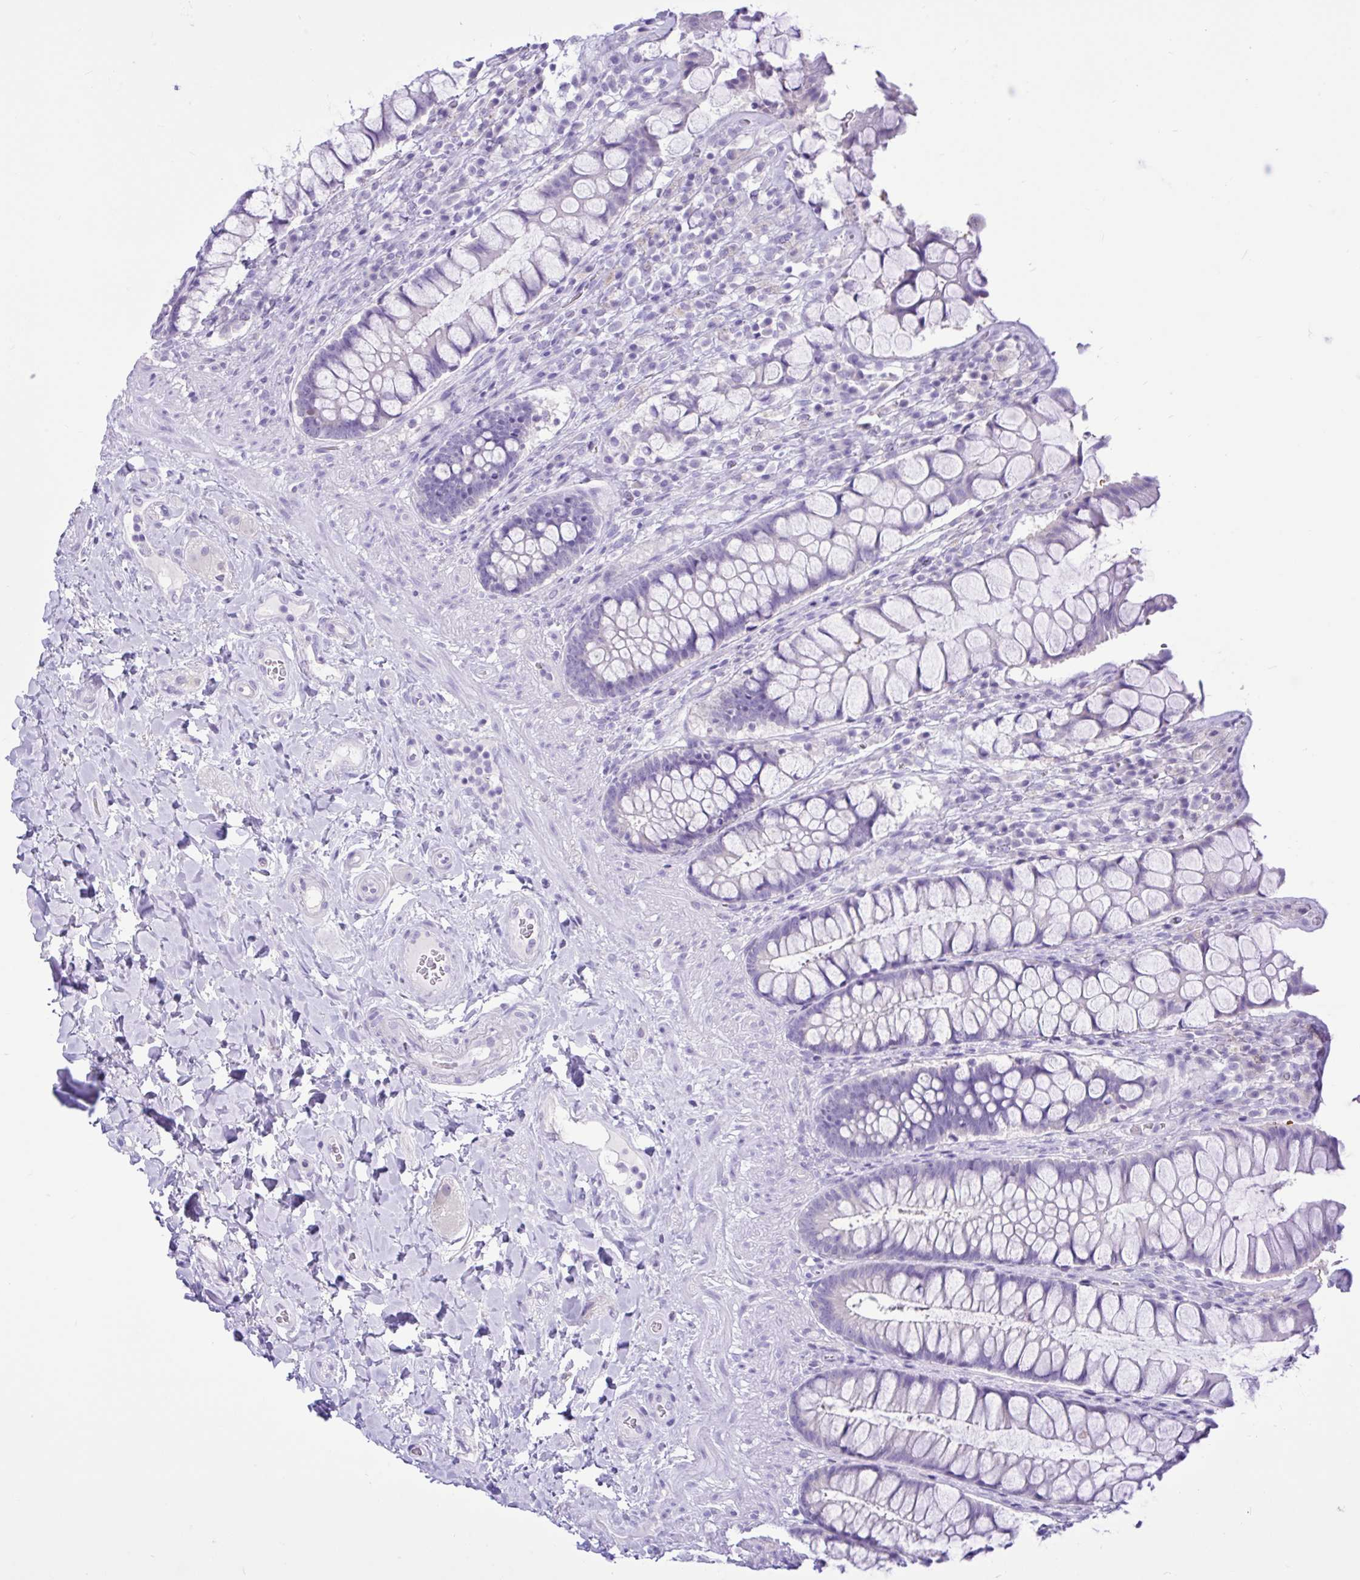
{"staining": {"intensity": "negative", "quantity": "none", "location": "none"}, "tissue": "rectum", "cell_type": "Glandular cells", "image_type": "normal", "snomed": [{"axis": "morphology", "description": "Normal tissue, NOS"}, {"axis": "topography", "description": "Rectum"}], "caption": "There is no significant expression in glandular cells of rectum. Nuclei are stained in blue.", "gene": "CYP19A1", "patient": {"sex": "female", "age": 58}}